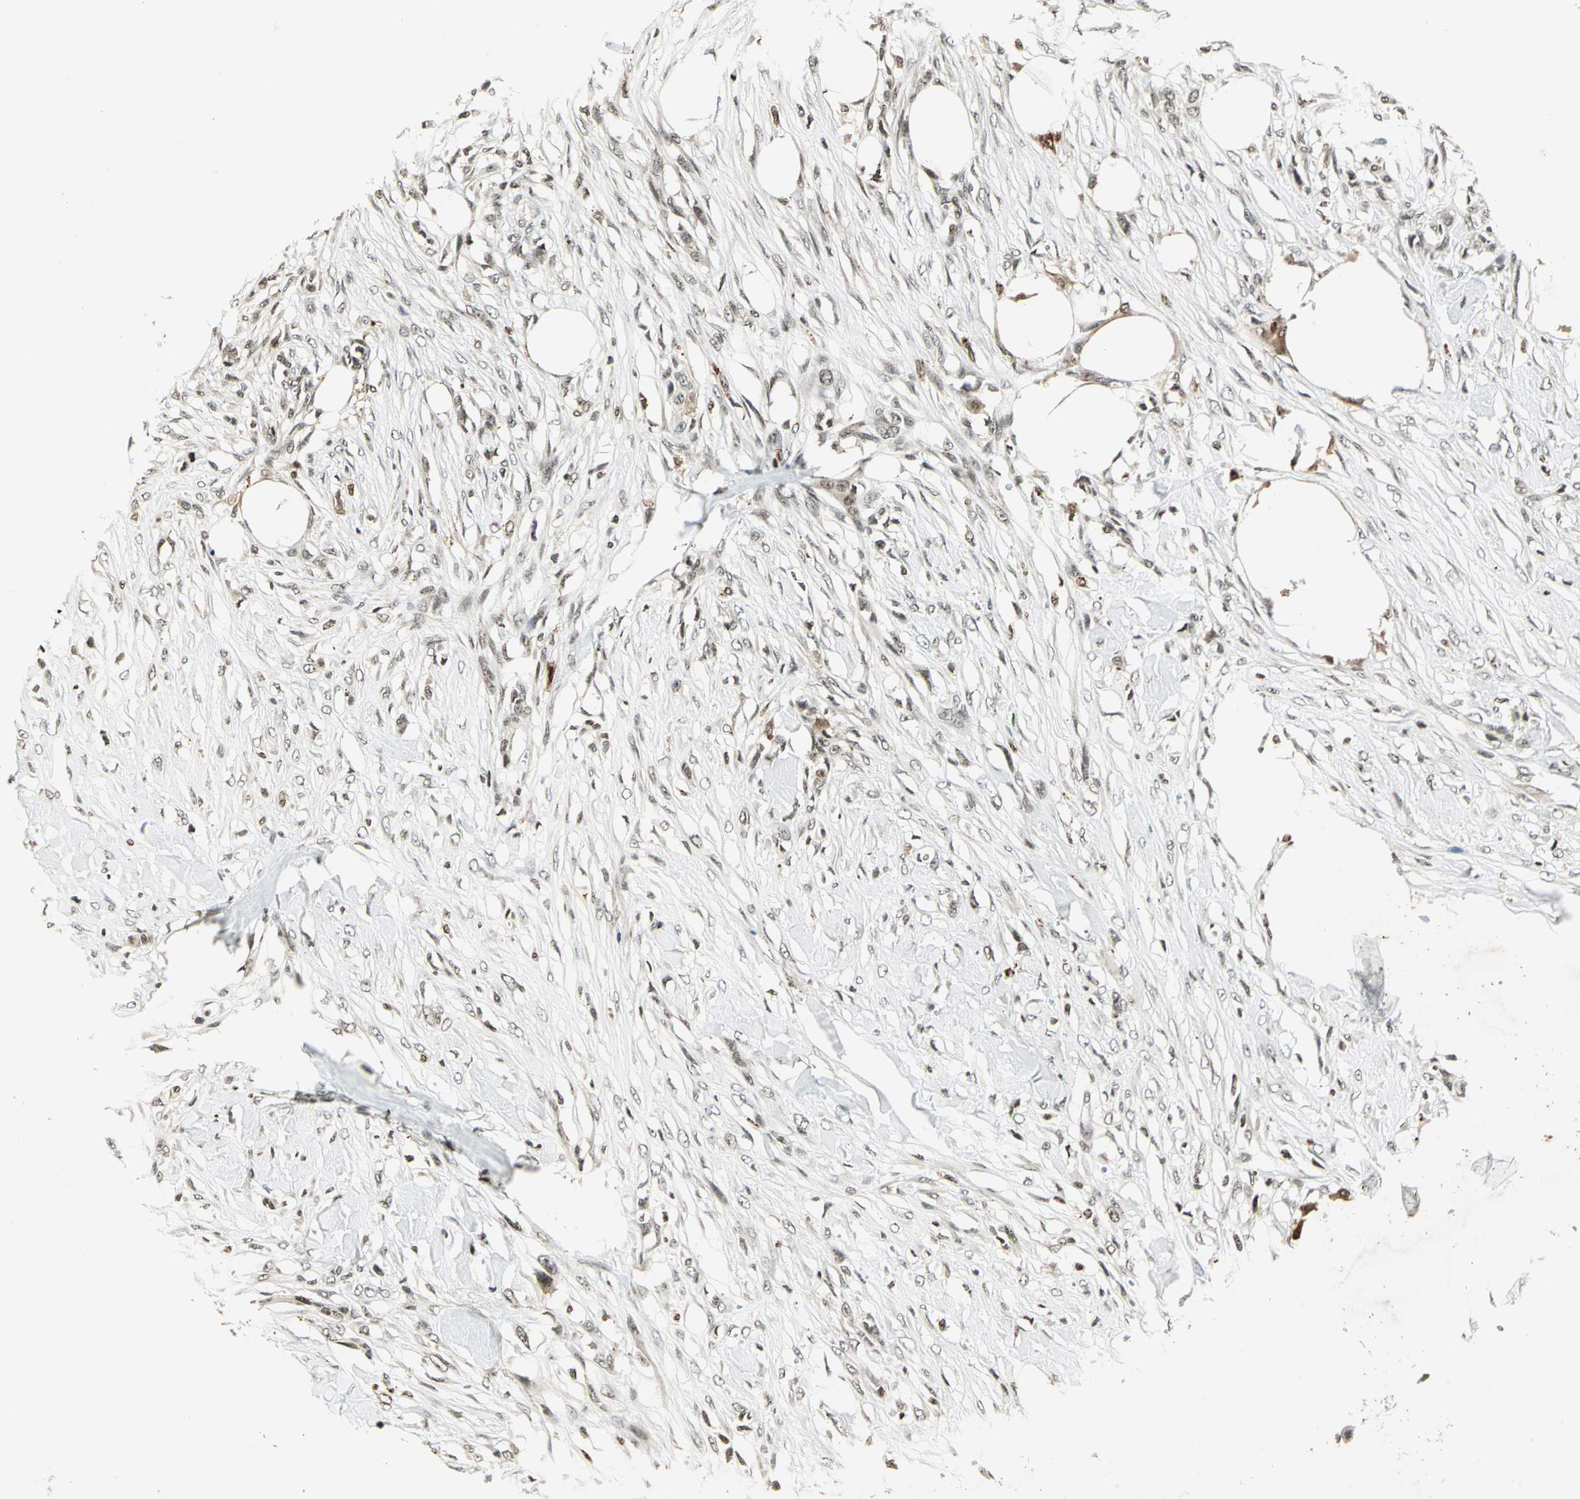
{"staining": {"intensity": "moderate", "quantity": "25%-75%", "location": "cytoplasmic/membranous,nuclear"}, "tissue": "skin cancer", "cell_type": "Tumor cells", "image_type": "cancer", "snomed": [{"axis": "morphology", "description": "Normal tissue, NOS"}, {"axis": "morphology", "description": "Squamous cell carcinoma, NOS"}, {"axis": "topography", "description": "Skin"}], "caption": "This is an image of immunohistochemistry staining of skin cancer, which shows moderate expression in the cytoplasmic/membranous and nuclear of tumor cells.", "gene": "LGALS3", "patient": {"sex": "female", "age": 59}}